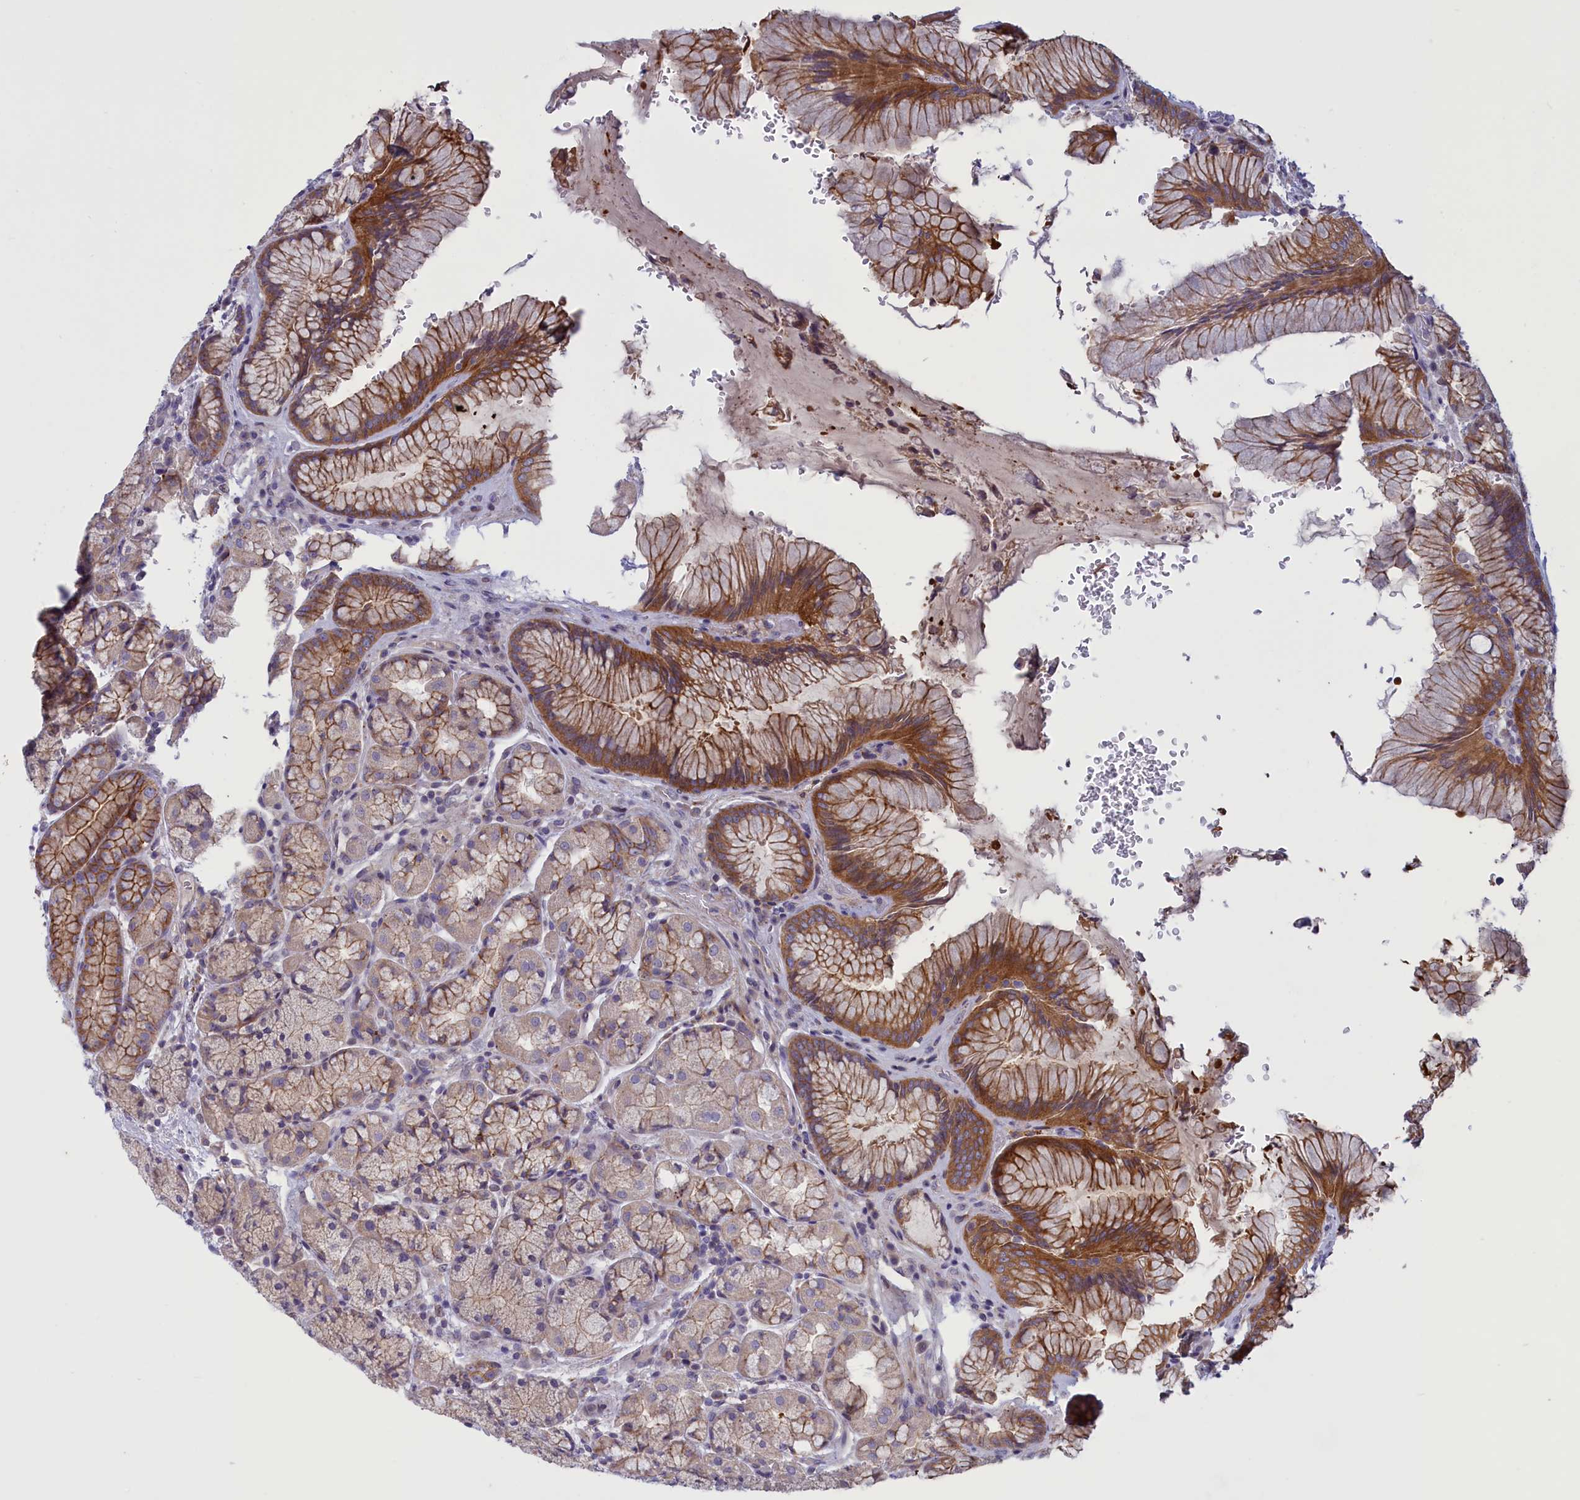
{"staining": {"intensity": "moderate", "quantity": "25%-75%", "location": "cytoplasmic/membranous"}, "tissue": "stomach", "cell_type": "Glandular cells", "image_type": "normal", "snomed": [{"axis": "morphology", "description": "Normal tissue, NOS"}, {"axis": "topography", "description": "Stomach"}], "caption": "Glandular cells exhibit medium levels of moderate cytoplasmic/membranous expression in about 25%-75% of cells in benign stomach.", "gene": "CORO2A", "patient": {"sex": "male", "age": 63}}